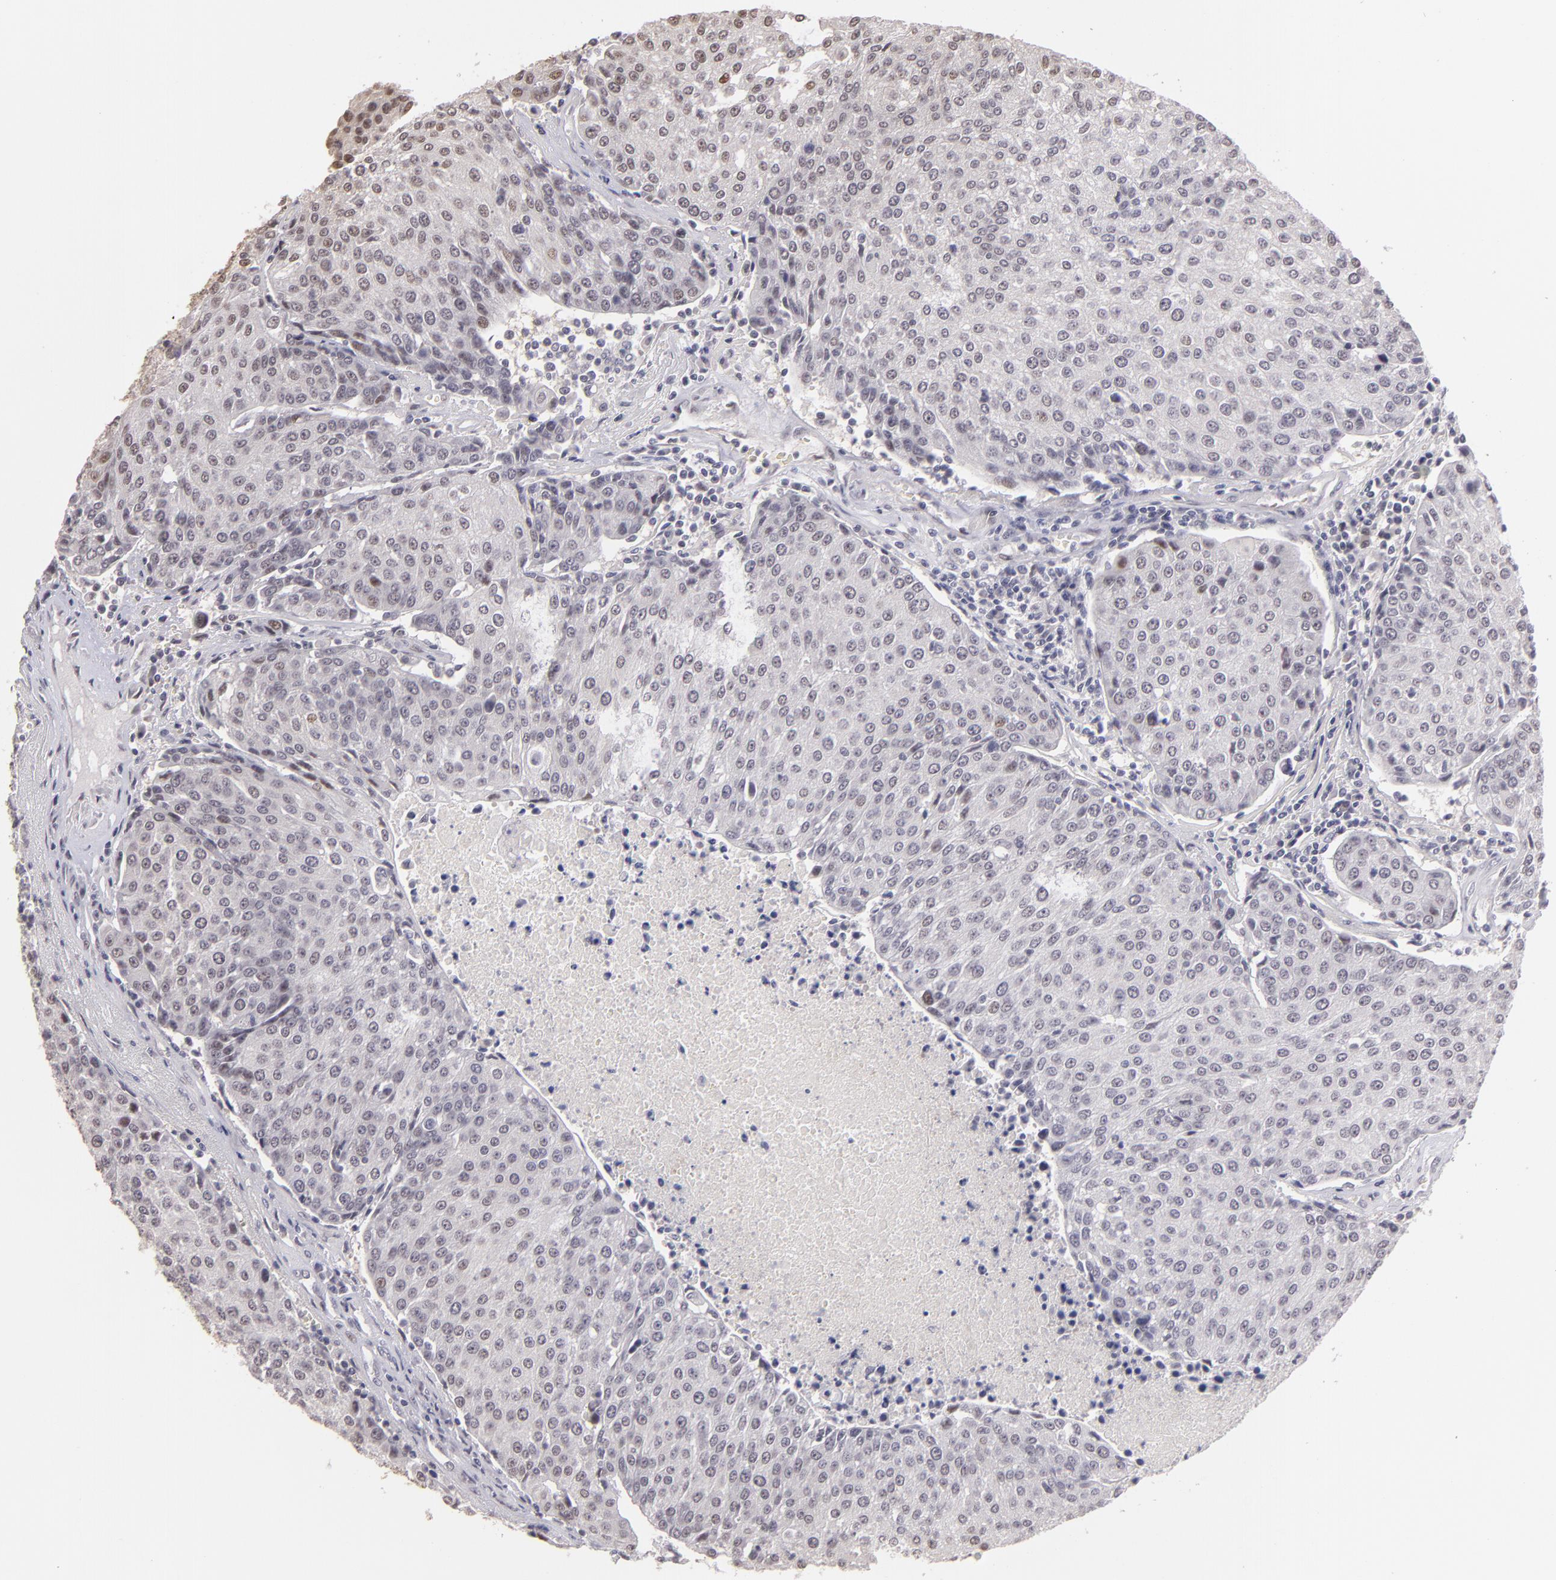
{"staining": {"intensity": "weak", "quantity": "<25%", "location": "nuclear"}, "tissue": "urothelial cancer", "cell_type": "Tumor cells", "image_type": "cancer", "snomed": [{"axis": "morphology", "description": "Urothelial carcinoma, High grade"}, {"axis": "topography", "description": "Urinary bladder"}], "caption": "Immunohistochemical staining of human urothelial cancer reveals no significant expression in tumor cells. The staining is performed using DAB (3,3'-diaminobenzidine) brown chromogen with nuclei counter-stained in using hematoxylin.", "gene": "RARB", "patient": {"sex": "female", "age": 85}}